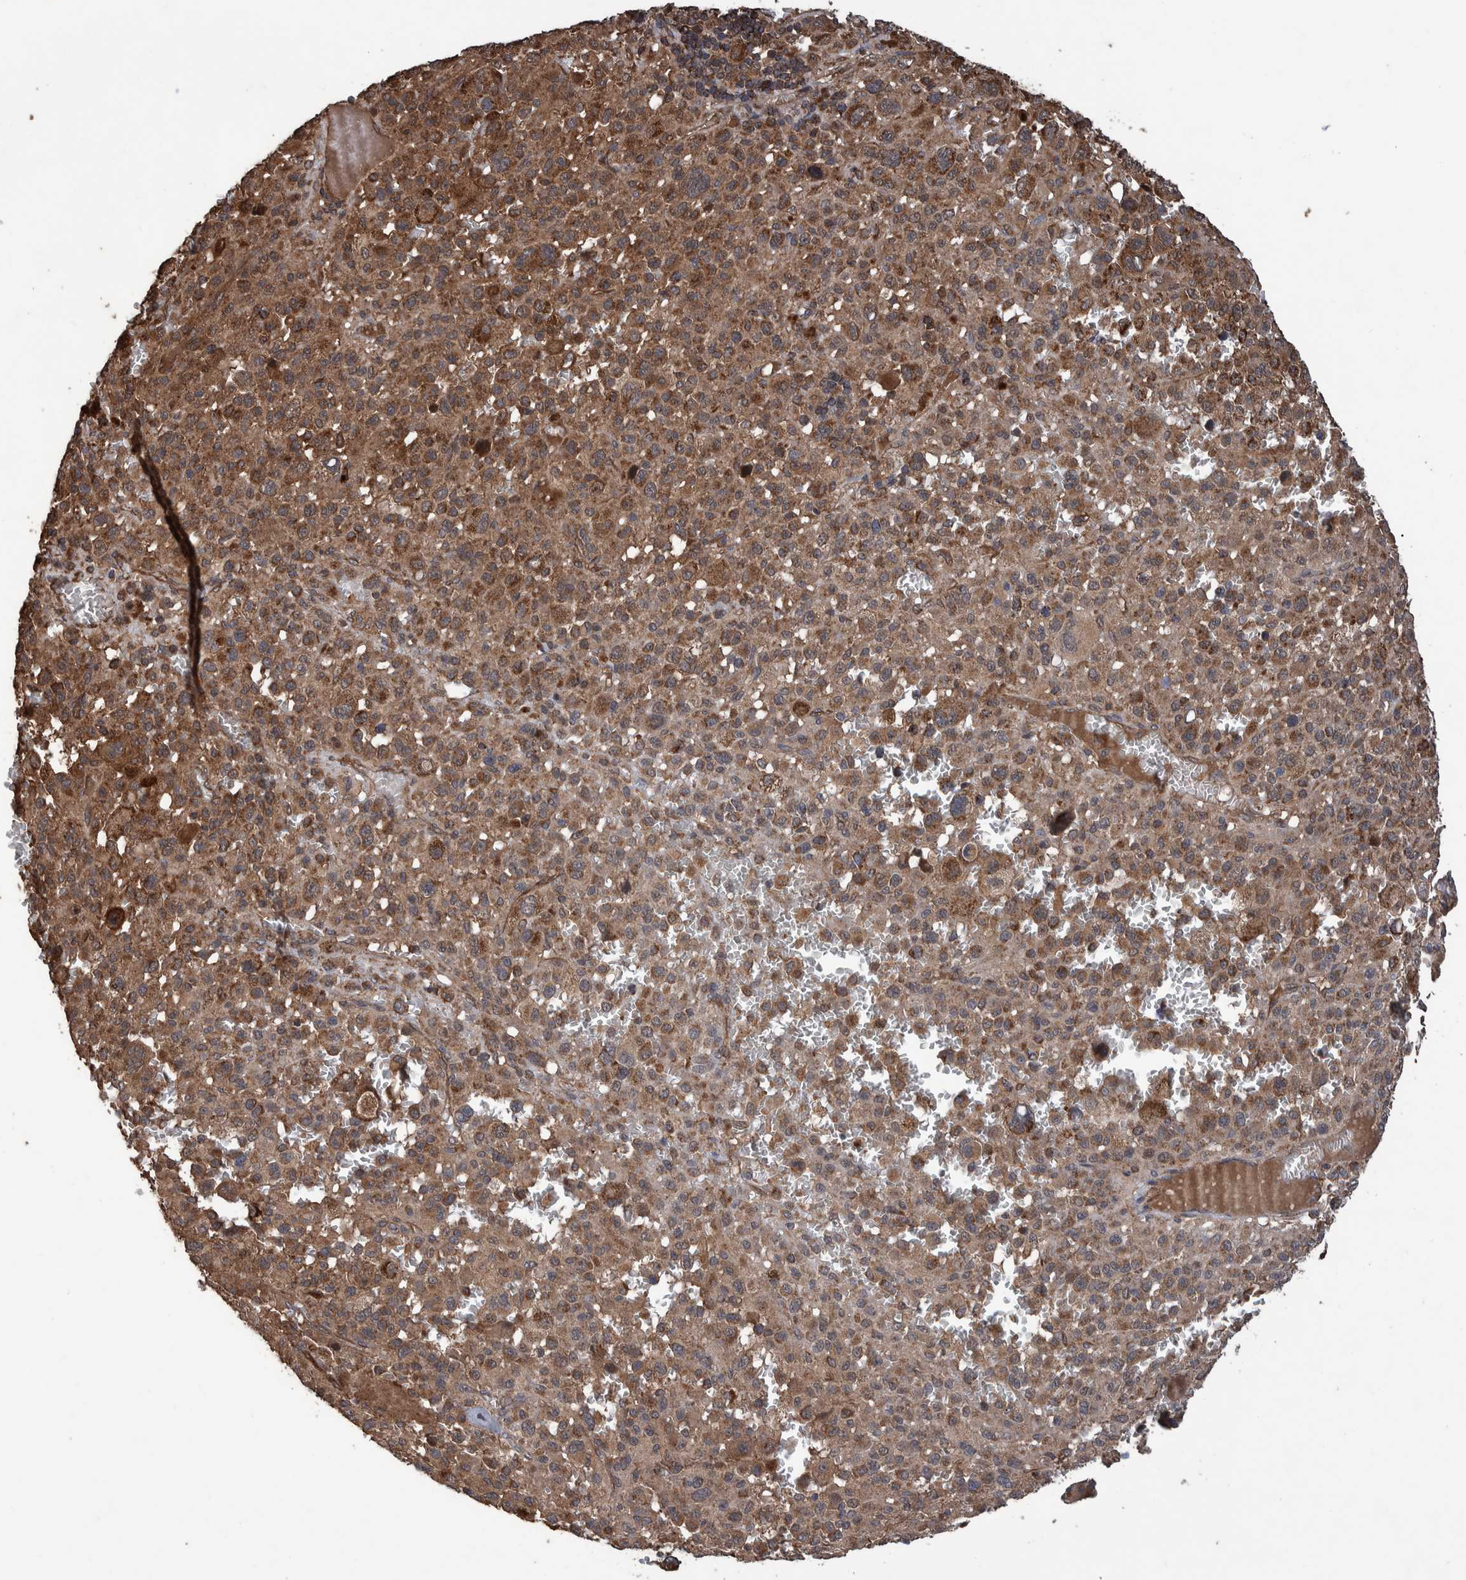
{"staining": {"intensity": "strong", "quantity": ">75%", "location": "cytoplasmic/membranous"}, "tissue": "melanoma", "cell_type": "Tumor cells", "image_type": "cancer", "snomed": [{"axis": "morphology", "description": "Malignant melanoma, Metastatic site"}, {"axis": "topography", "description": "Skin"}], "caption": "Brown immunohistochemical staining in human malignant melanoma (metastatic site) displays strong cytoplasmic/membranous expression in about >75% of tumor cells.", "gene": "TRIM16", "patient": {"sex": "female", "age": 74}}